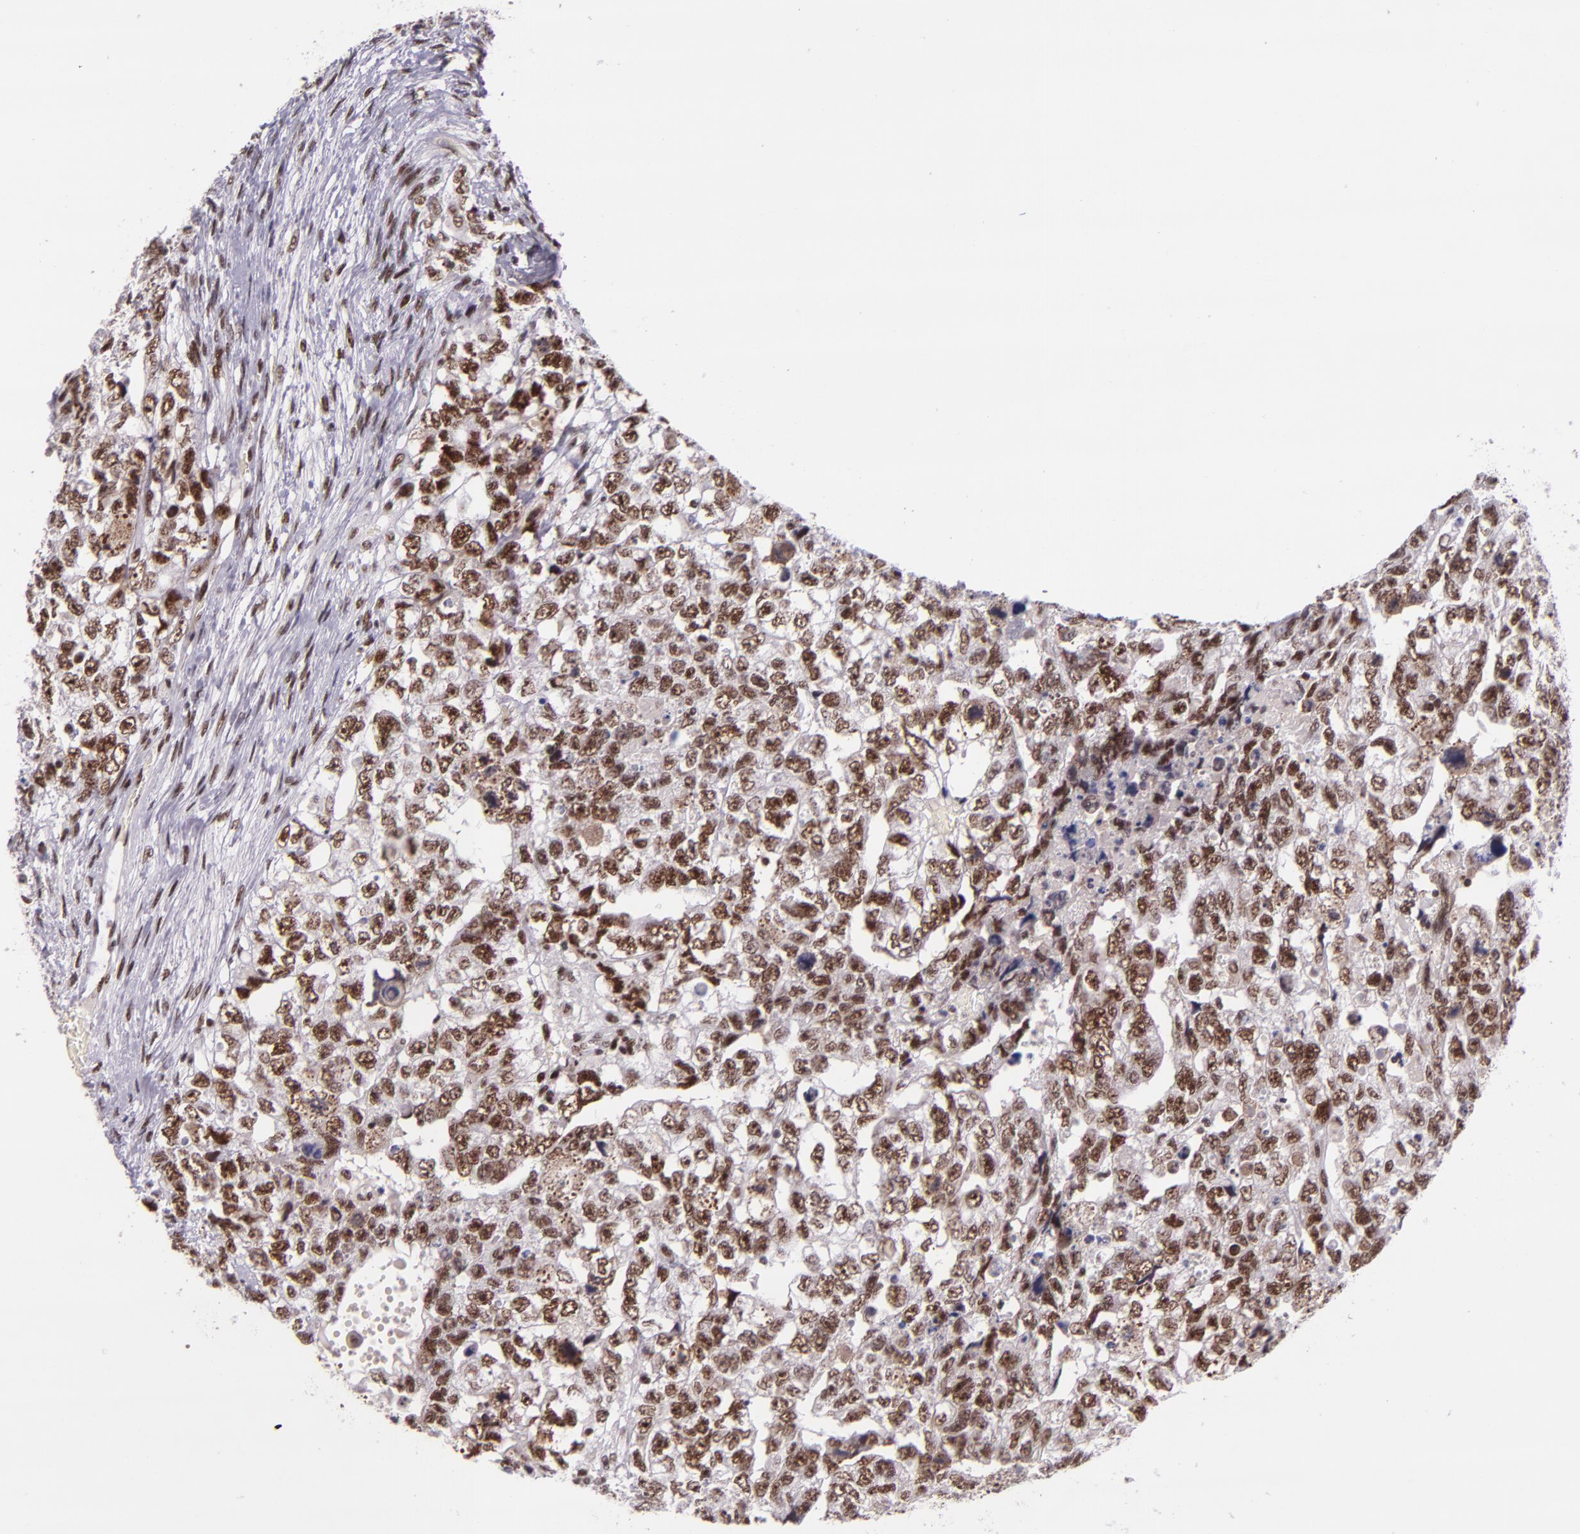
{"staining": {"intensity": "moderate", "quantity": ">75%", "location": "nuclear"}, "tissue": "testis cancer", "cell_type": "Tumor cells", "image_type": "cancer", "snomed": [{"axis": "morphology", "description": "Carcinoma, Embryonal, NOS"}, {"axis": "topography", "description": "Testis"}], "caption": "A brown stain highlights moderate nuclear staining of a protein in testis embryonal carcinoma tumor cells.", "gene": "GPKOW", "patient": {"sex": "male", "age": 36}}